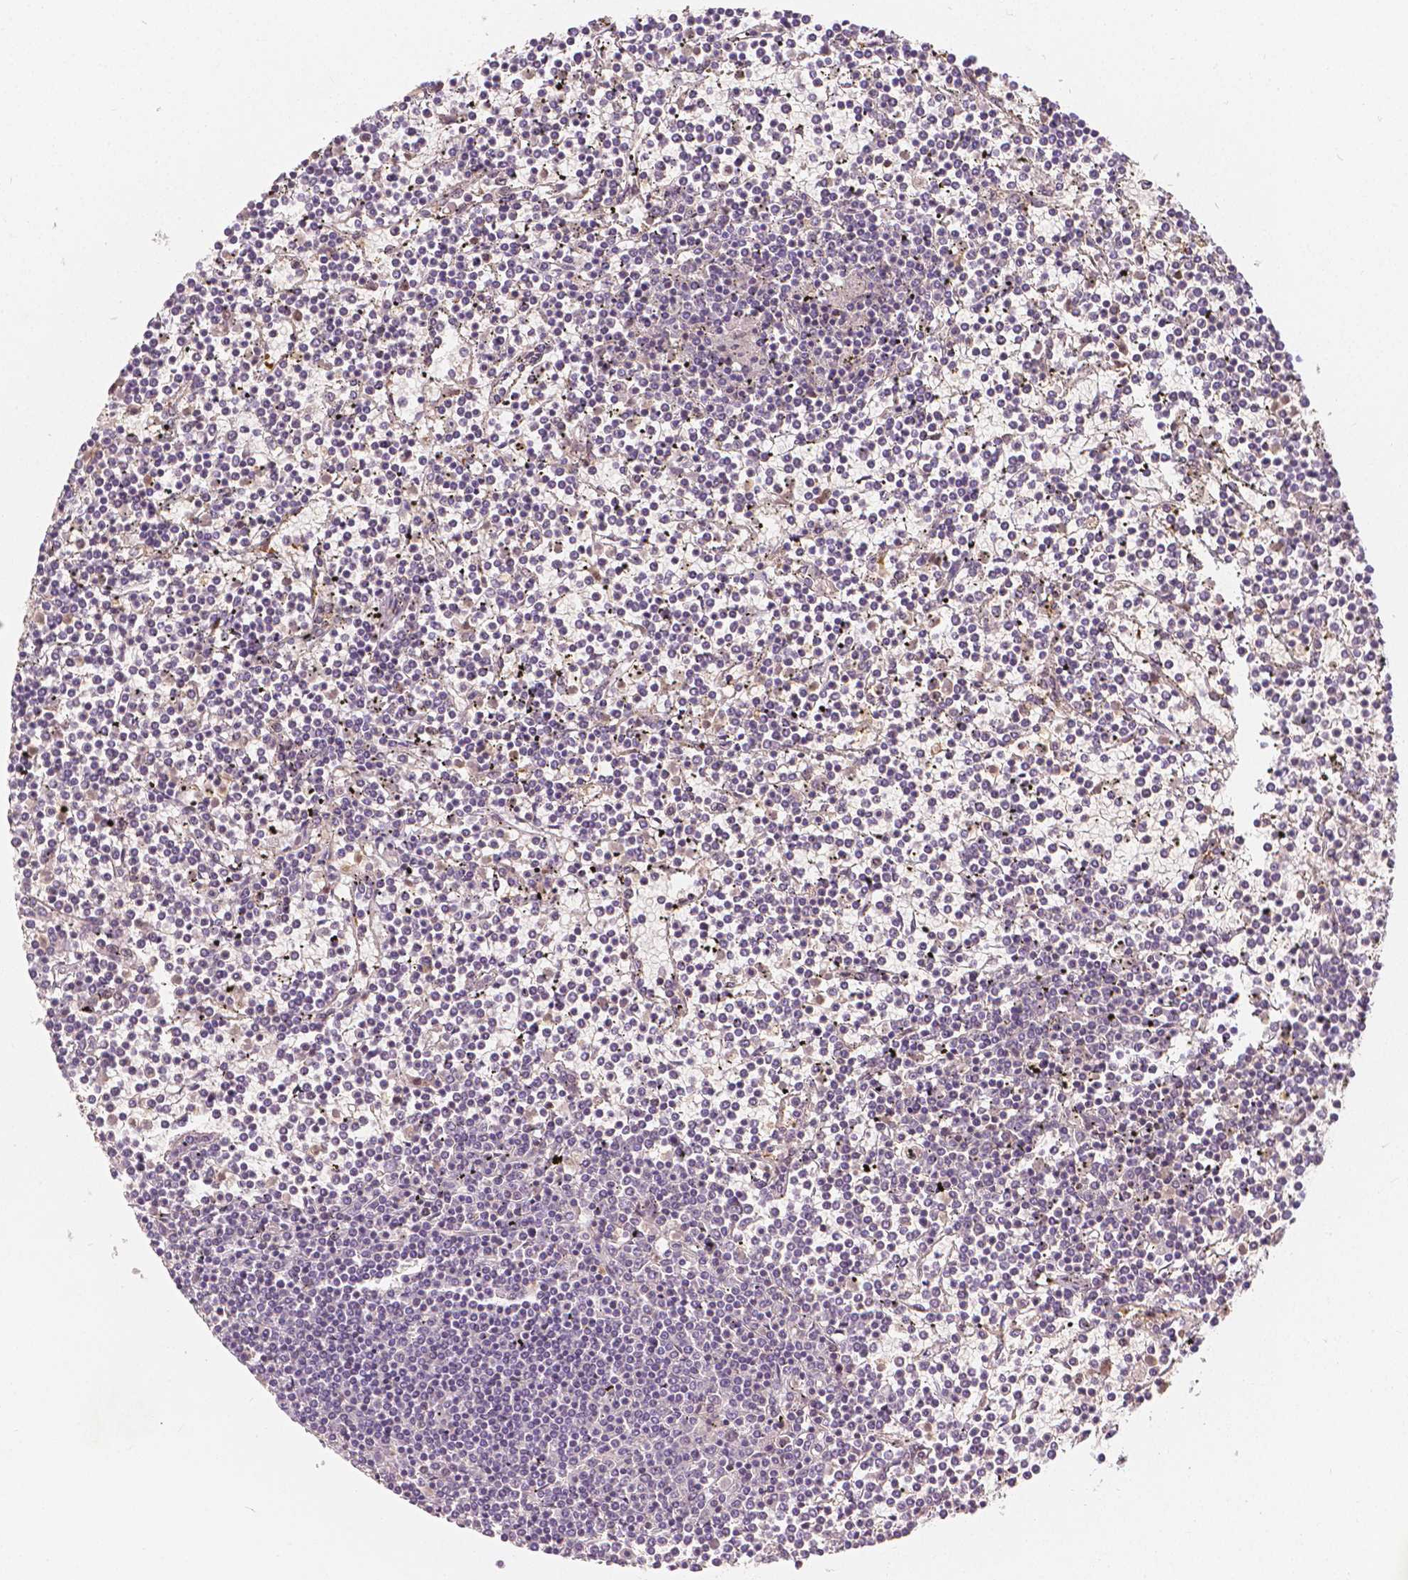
{"staining": {"intensity": "negative", "quantity": "none", "location": "none"}, "tissue": "lymphoma", "cell_type": "Tumor cells", "image_type": "cancer", "snomed": [{"axis": "morphology", "description": "Malignant lymphoma, non-Hodgkin's type, Low grade"}, {"axis": "topography", "description": "Spleen"}], "caption": "Malignant lymphoma, non-Hodgkin's type (low-grade) stained for a protein using immunohistochemistry (IHC) demonstrates no staining tumor cells.", "gene": "NAPRT", "patient": {"sex": "female", "age": 19}}